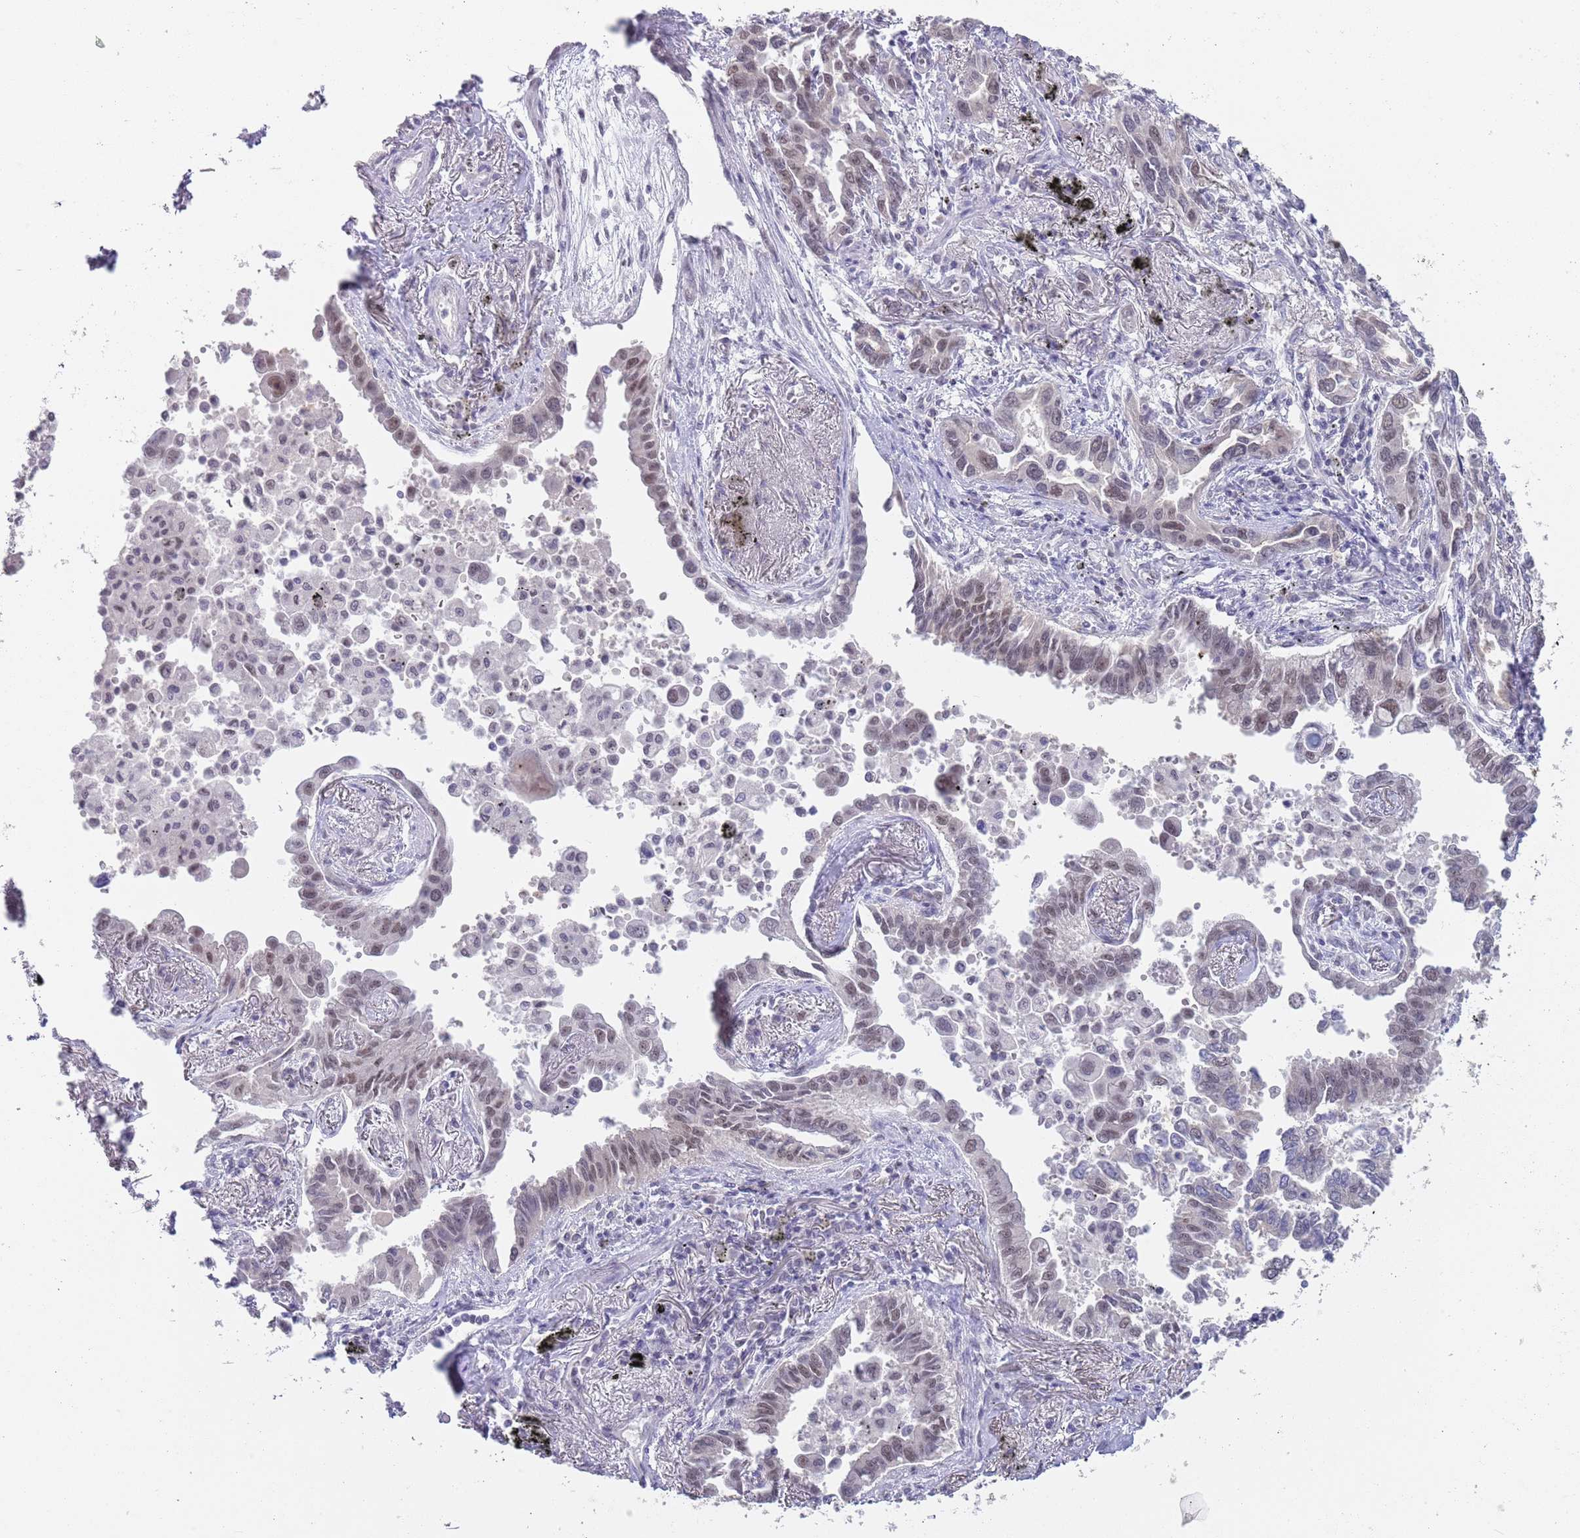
{"staining": {"intensity": "weak", "quantity": ">75%", "location": "nuclear"}, "tissue": "lung cancer", "cell_type": "Tumor cells", "image_type": "cancer", "snomed": [{"axis": "morphology", "description": "Adenocarcinoma, NOS"}, {"axis": "topography", "description": "Lung"}], "caption": "Brown immunohistochemical staining in adenocarcinoma (lung) demonstrates weak nuclear staining in approximately >75% of tumor cells. (DAB (3,3'-diaminobenzidine) = brown stain, brightfield microscopy at high magnification).", "gene": "SEPHS2", "patient": {"sex": "male", "age": 67}}